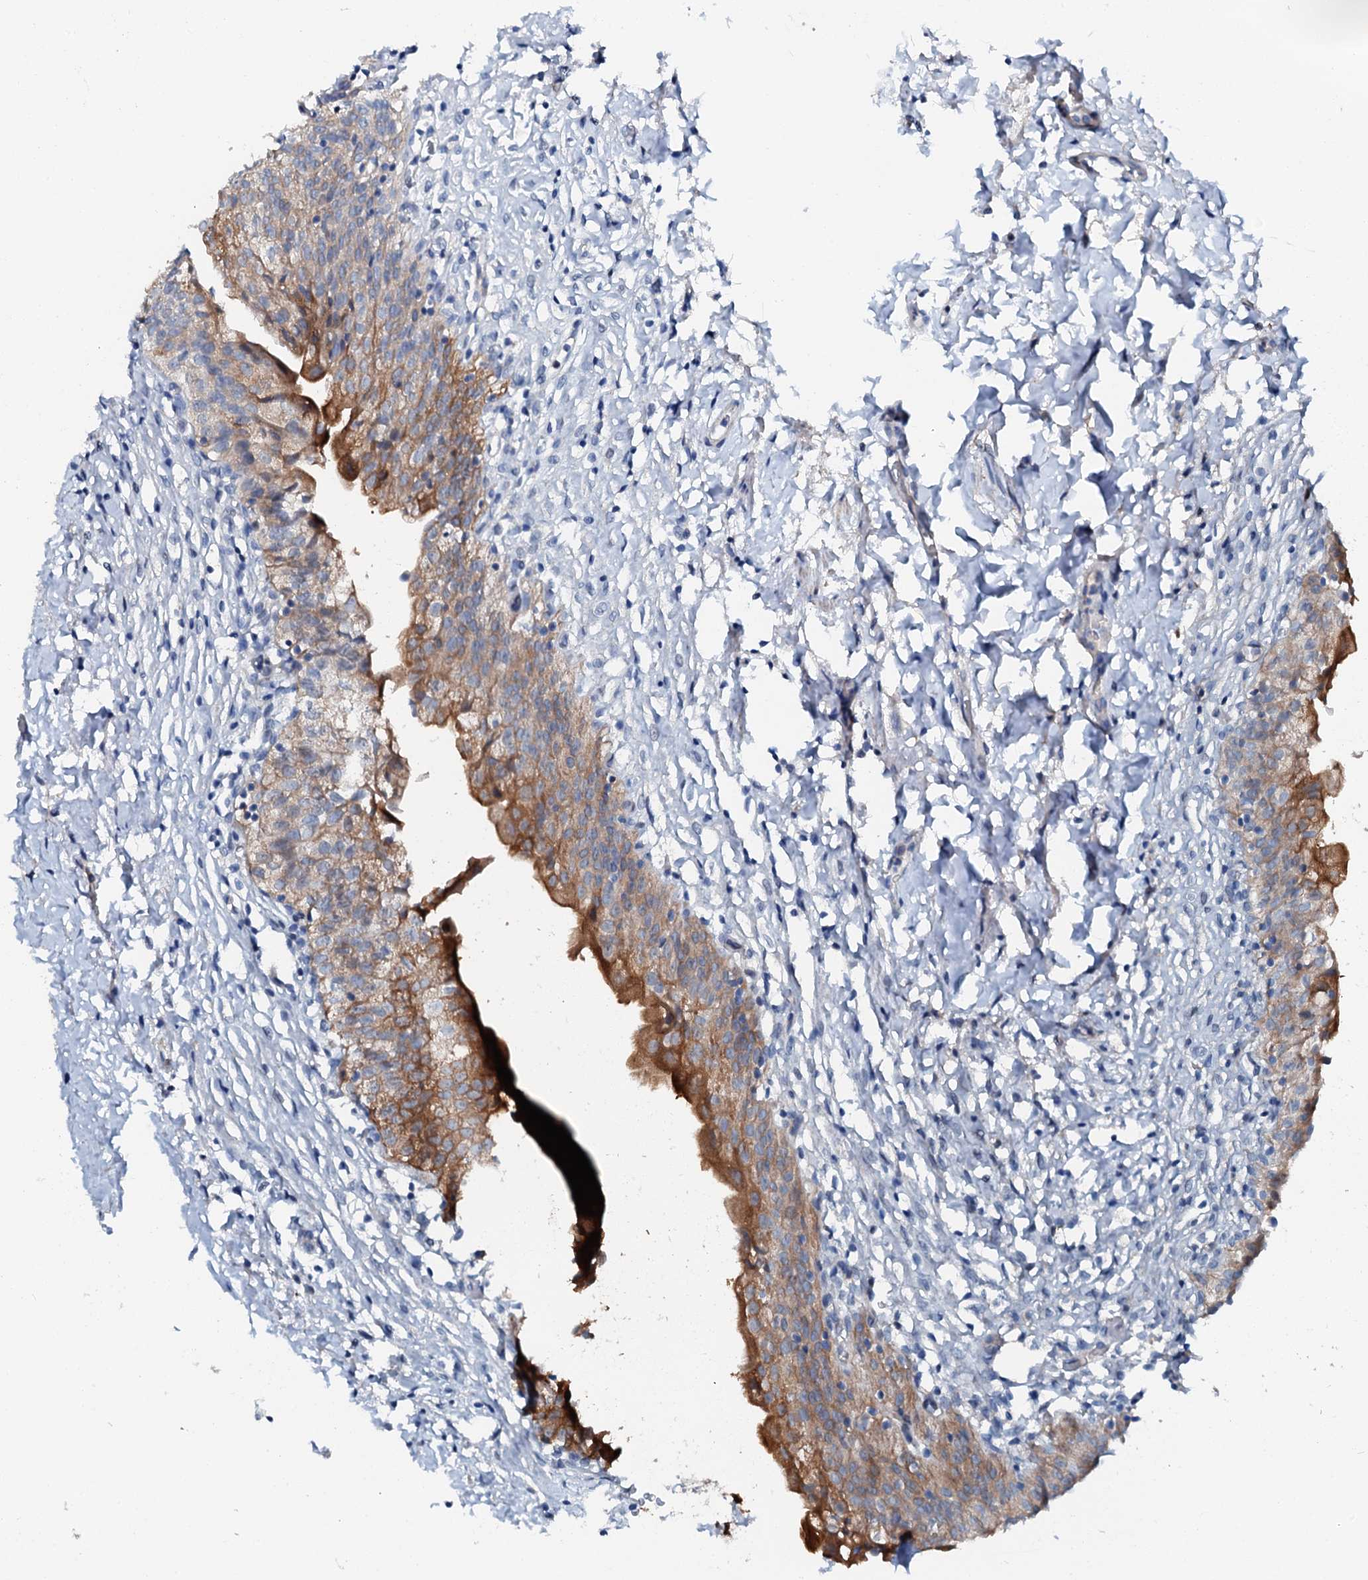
{"staining": {"intensity": "strong", "quantity": ">75%", "location": "cytoplasmic/membranous"}, "tissue": "urinary bladder", "cell_type": "Urothelial cells", "image_type": "normal", "snomed": [{"axis": "morphology", "description": "Normal tissue, NOS"}, {"axis": "topography", "description": "Urinary bladder"}], "caption": "The immunohistochemical stain shows strong cytoplasmic/membranous expression in urothelial cells of normal urinary bladder.", "gene": "GFOD2", "patient": {"sex": "male", "age": 55}}